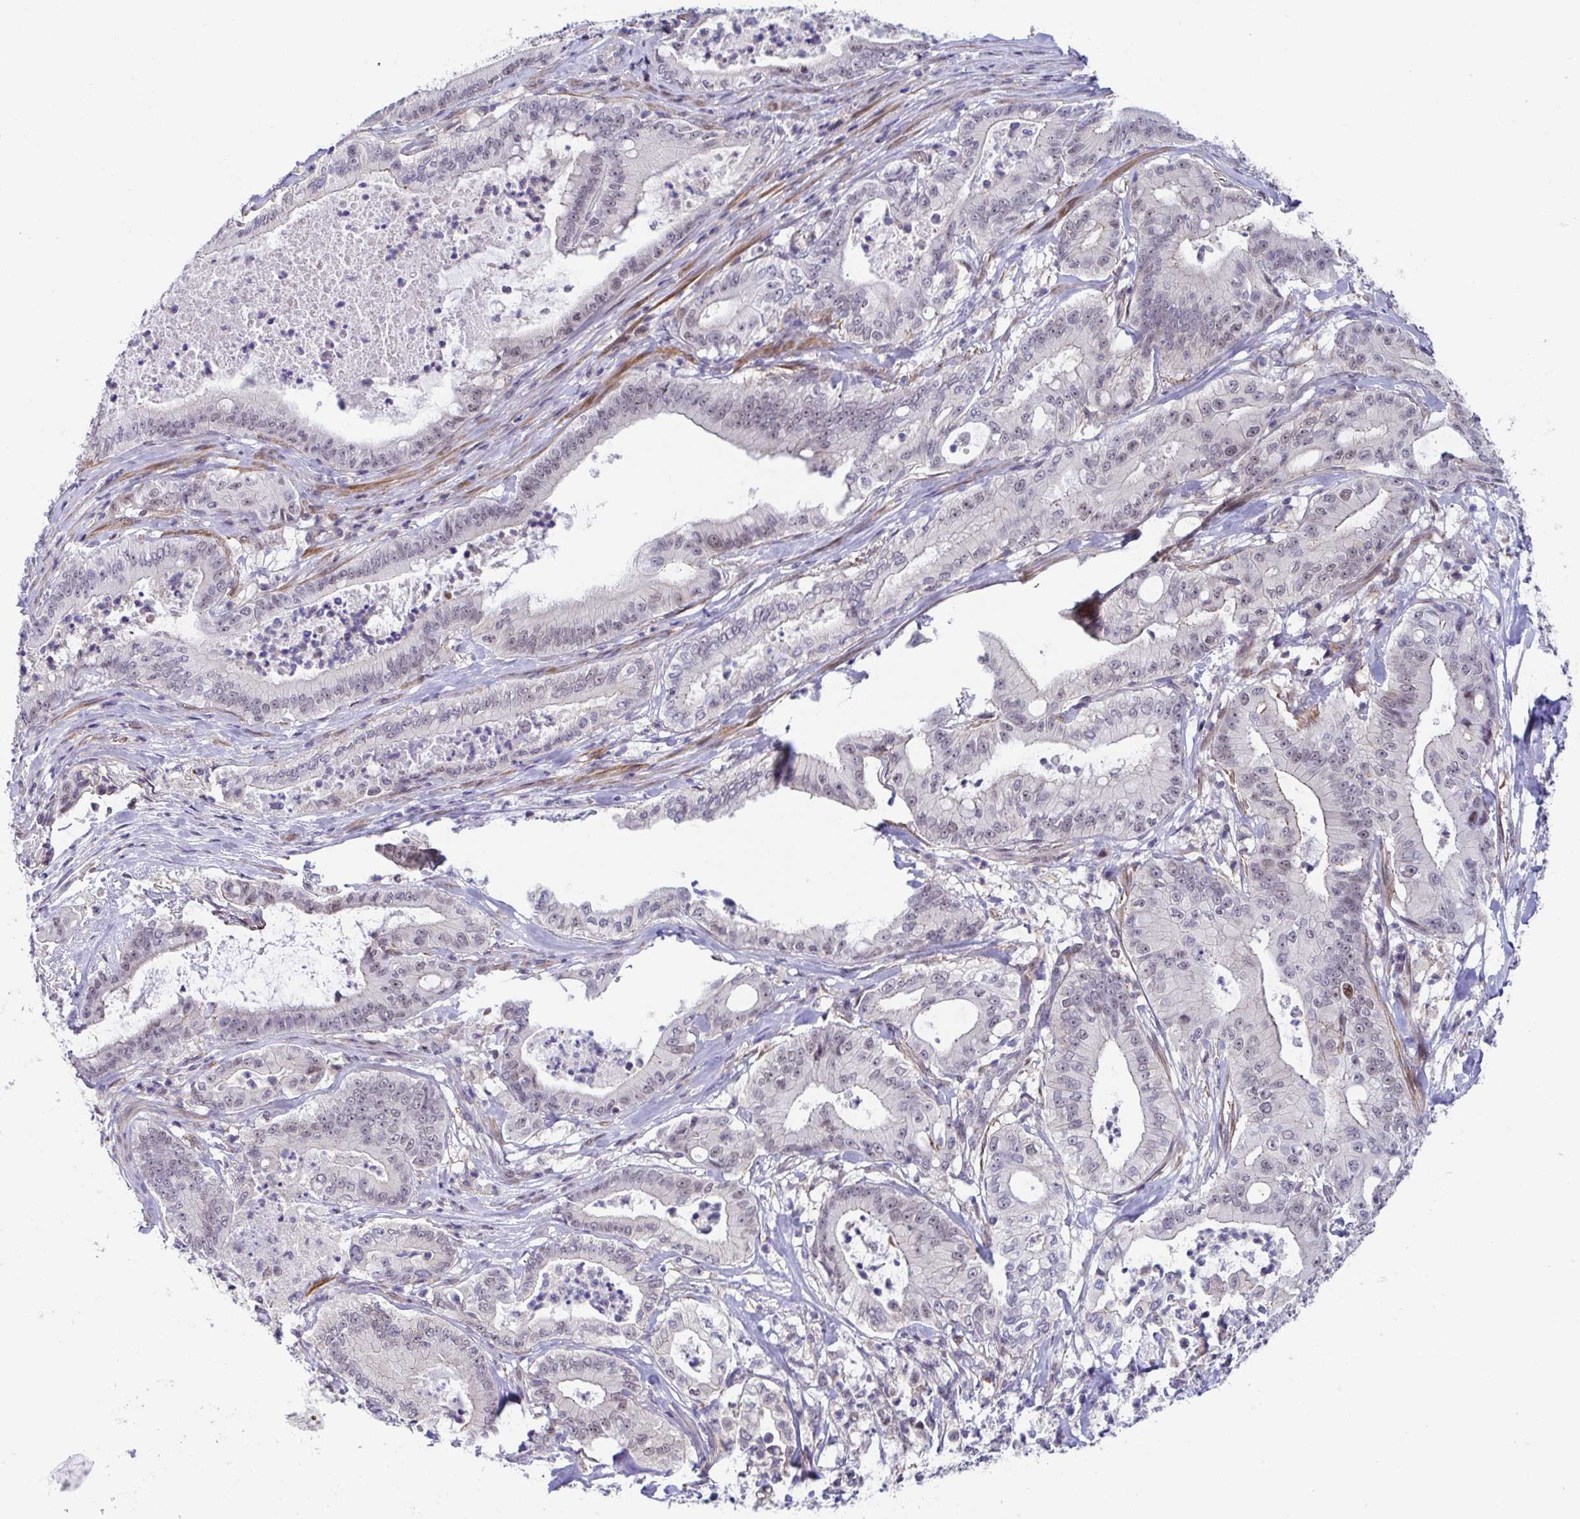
{"staining": {"intensity": "negative", "quantity": "none", "location": "none"}, "tissue": "pancreatic cancer", "cell_type": "Tumor cells", "image_type": "cancer", "snomed": [{"axis": "morphology", "description": "Adenocarcinoma, NOS"}, {"axis": "topography", "description": "Pancreas"}], "caption": "A photomicrograph of pancreatic adenocarcinoma stained for a protein shows no brown staining in tumor cells. (DAB (3,3'-diaminobenzidine) IHC visualized using brightfield microscopy, high magnification).", "gene": "WDR72", "patient": {"sex": "male", "age": 71}}